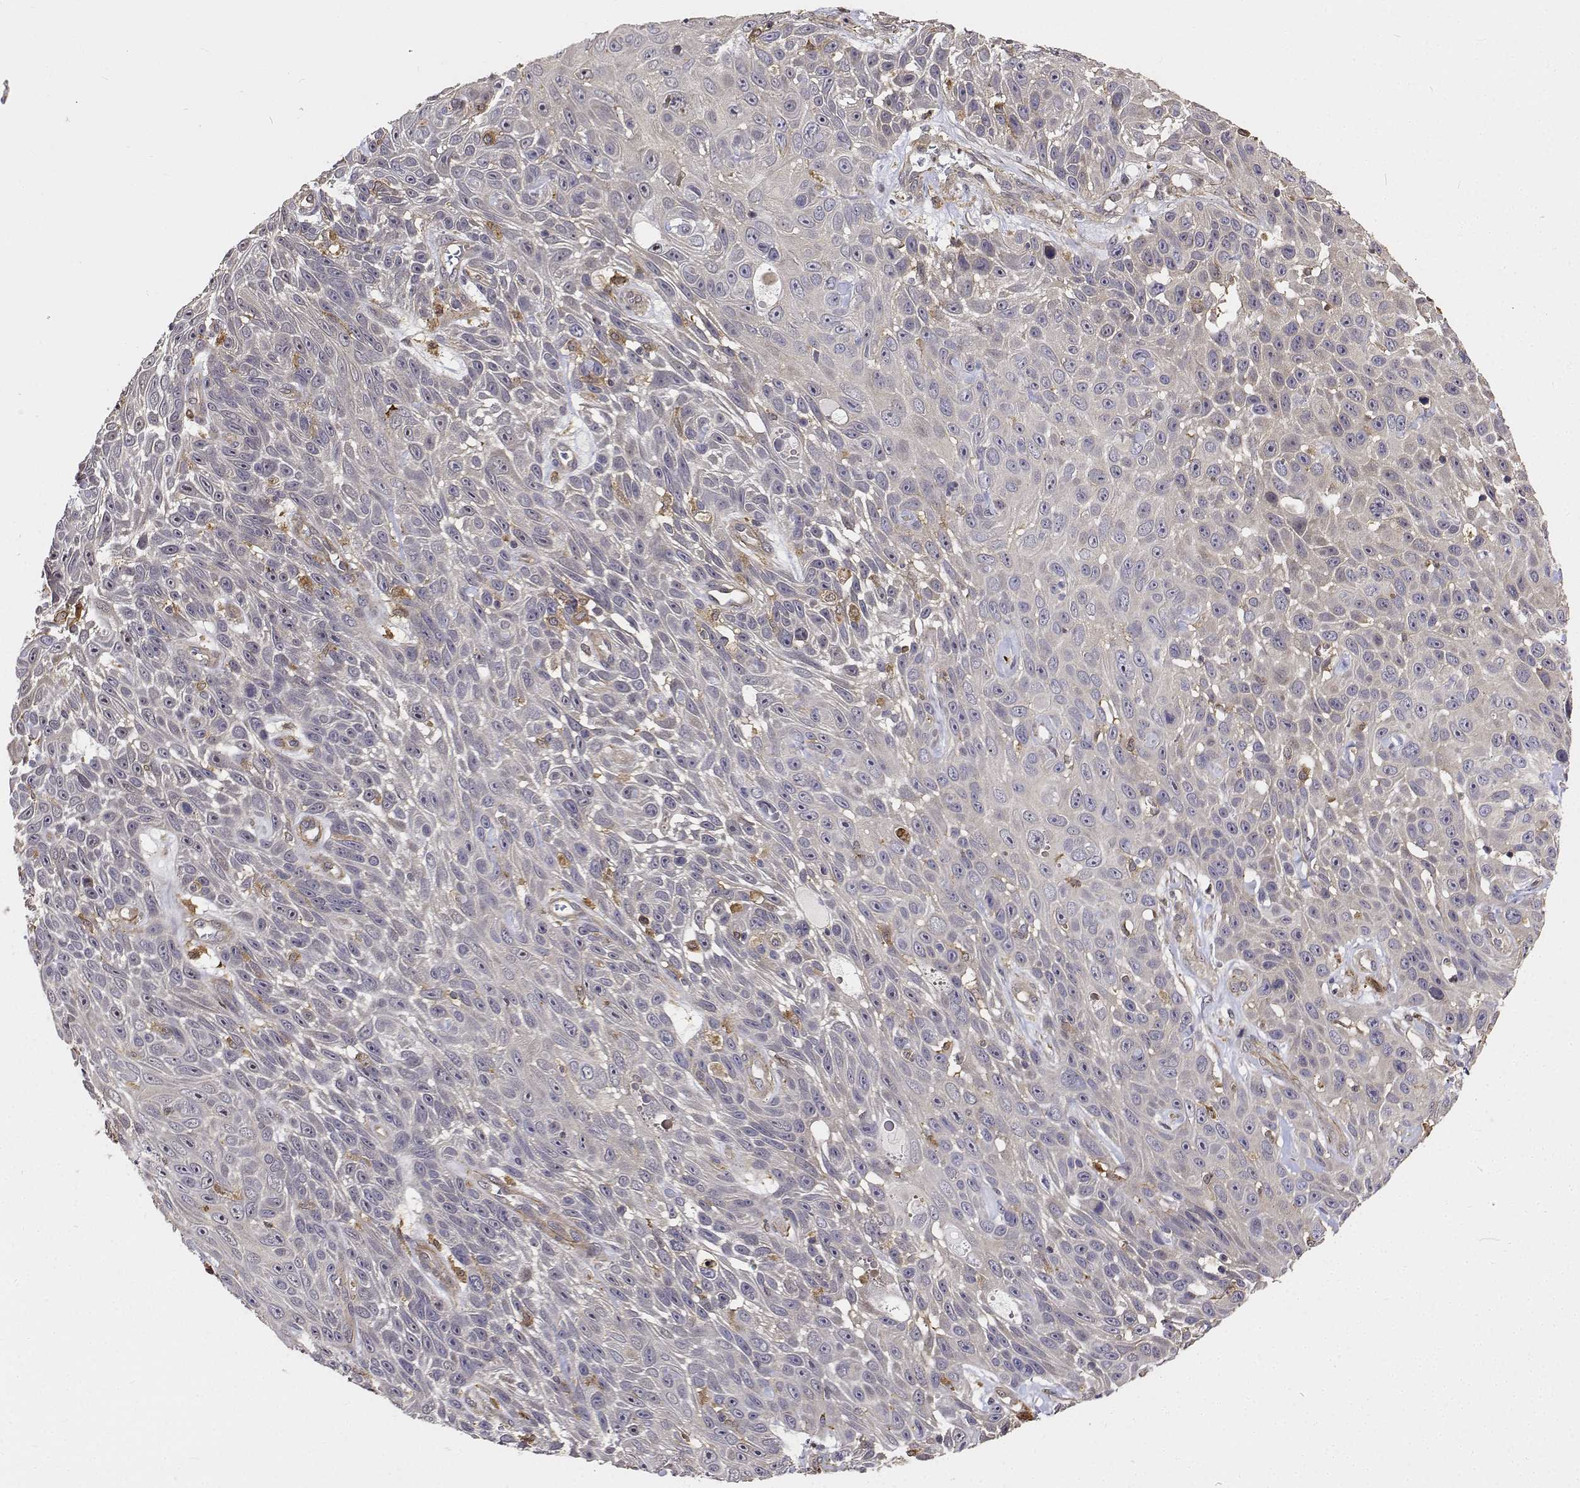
{"staining": {"intensity": "negative", "quantity": "none", "location": "none"}, "tissue": "skin cancer", "cell_type": "Tumor cells", "image_type": "cancer", "snomed": [{"axis": "morphology", "description": "Squamous cell carcinoma, NOS"}, {"axis": "topography", "description": "Skin"}], "caption": "The image exhibits no significant staining in tumor cells of skin cancer (squamous cell carcinoma).", "gene": "PCID2", "patient": {"sex": "male", "age": 82}}